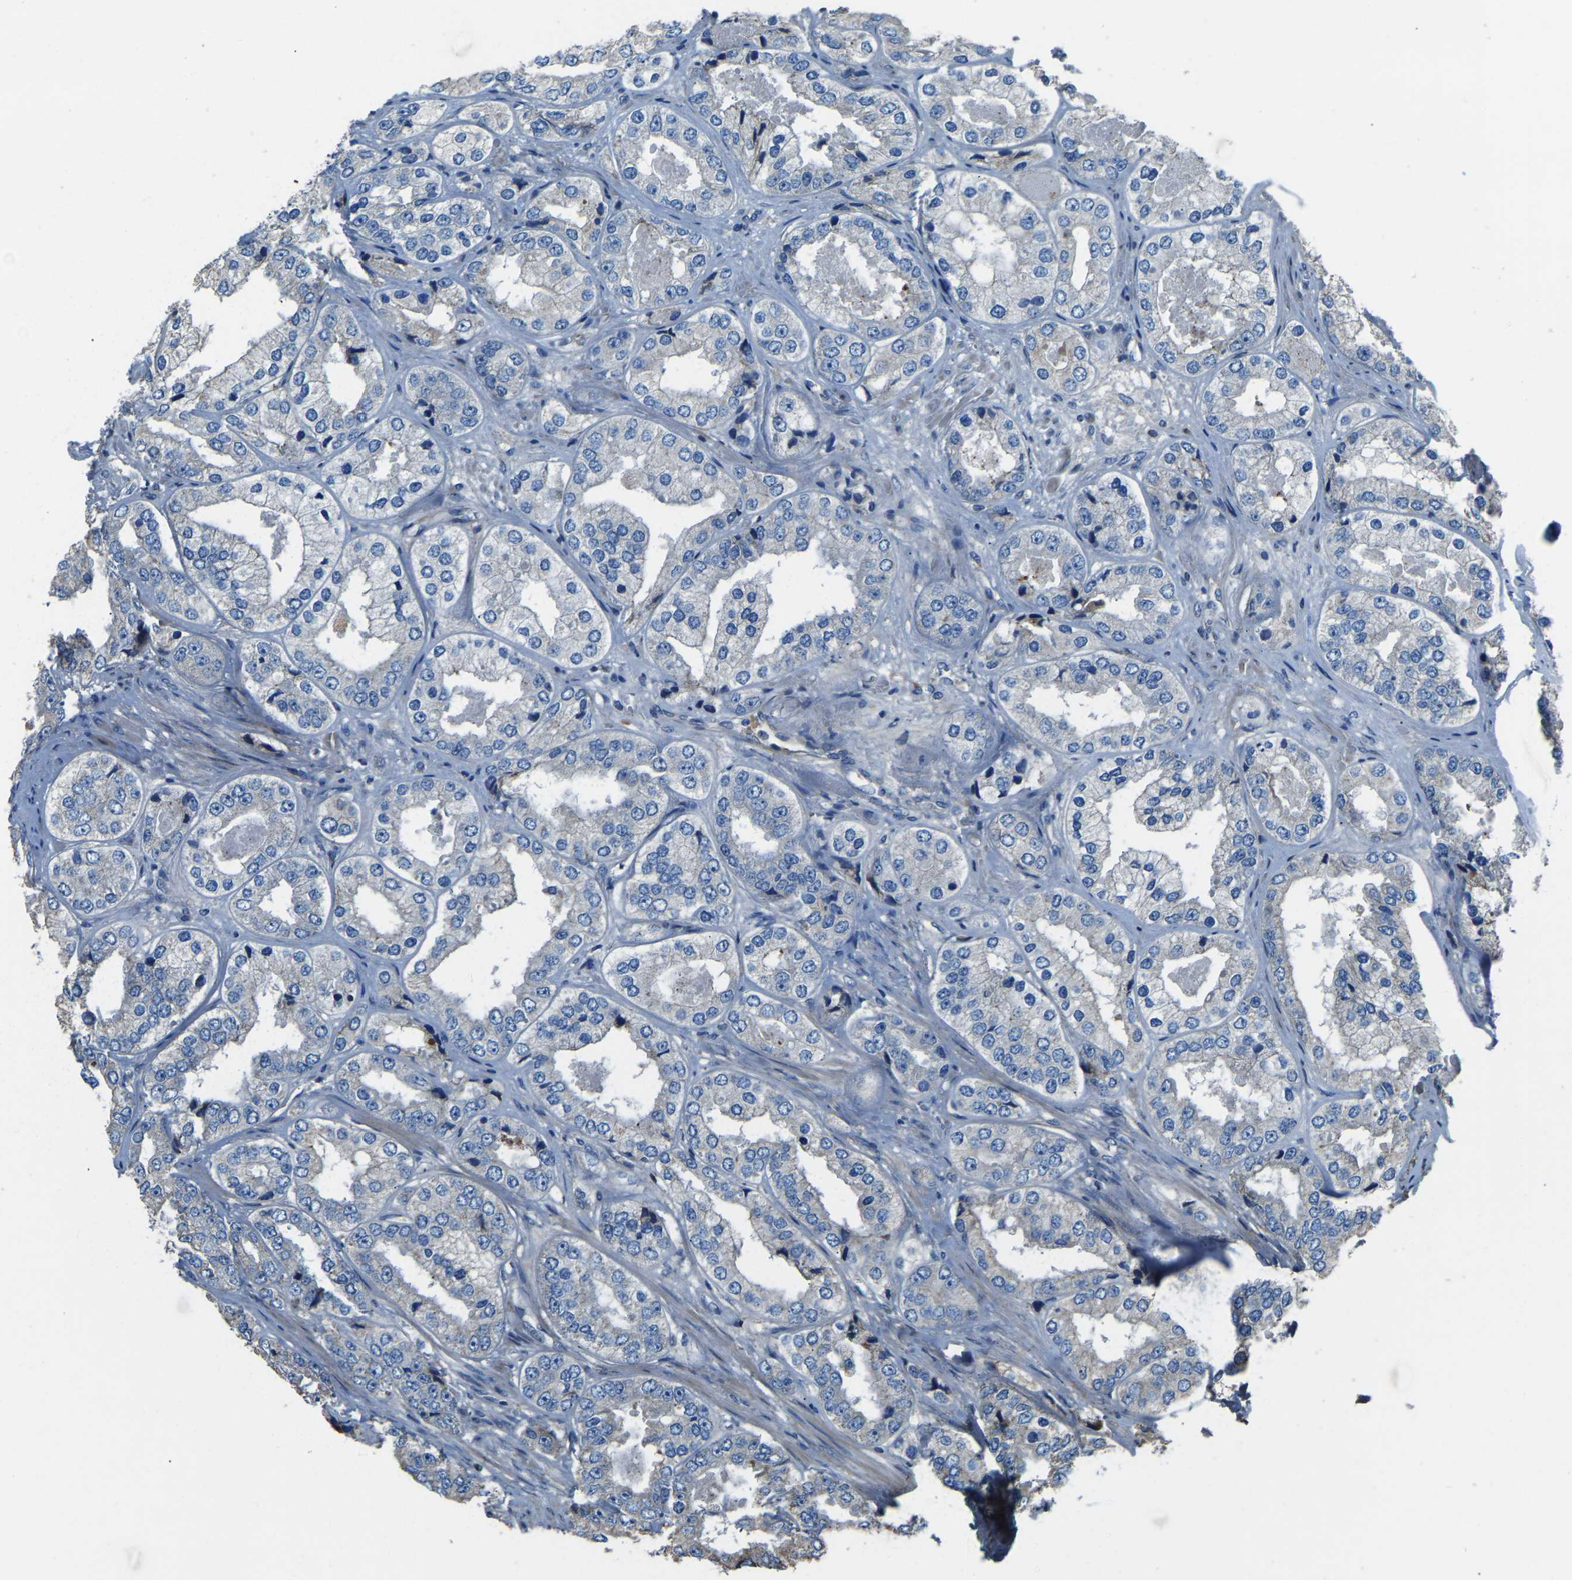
{"staining": {"intensity": "negative", "quantity": "none", "location": "none"}, "tissue": "prostate cancer", "cell_type": "Tumor cells", "image_type": "cancer", "snomed": [{"axis": "morphology", "description": "Adenocarcinoma, High grade"}, {"axis": "topography", "description": "Prostate"}], "caption": "High magnification brightfield microscopy of prostate cancer stained with DAB (brown) and counterstained with hematoxylin (blue): tumor cells show no significant positivity. (DAB (3,3'-diaminobenzidine) immunohistochemistry with hematoxylin counter stain).", "gene": "COL3A1", "patient": {"sex": "male", "age": 61}}